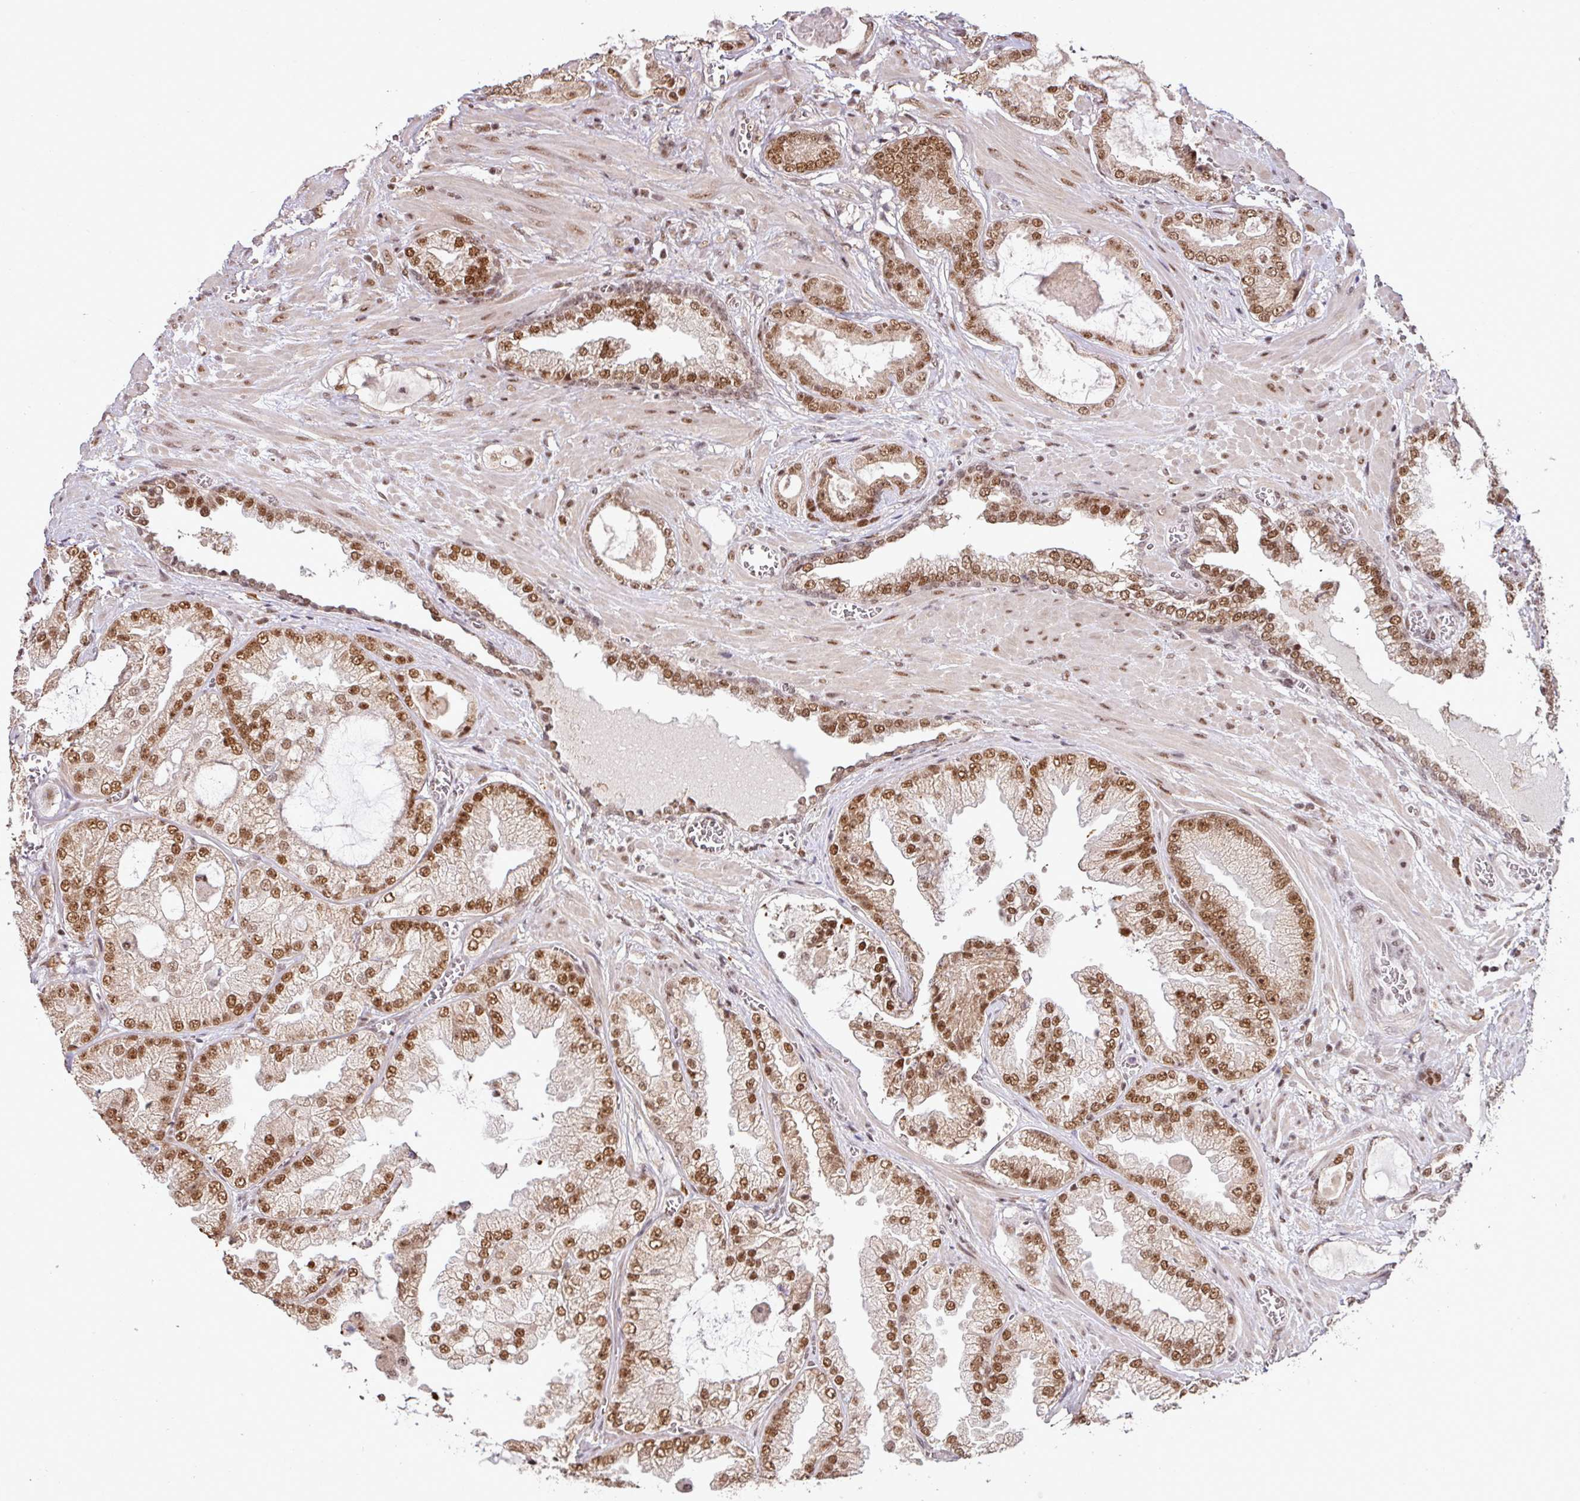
{"staining": {"intensity": "moderate", "quantity": ">75%", "location": "nuclear"}, "tissue": "prostate cancer", "cell_type": "Tumor cells", "image_type": "cancer", "snomed": [{"axis": "morphology", "description": "Adenocarcinoma, Low grade"}, {"axis": "topography", "description": "Prostate"}], "caption": "Prostate low-grade adenocarcinoma stained with a brown dye demonstrates moderate nuclear positive positivity in about >75% of tumor cells.", "gene": "PHF23", "patient": {"sex": "male", "age": 57}}